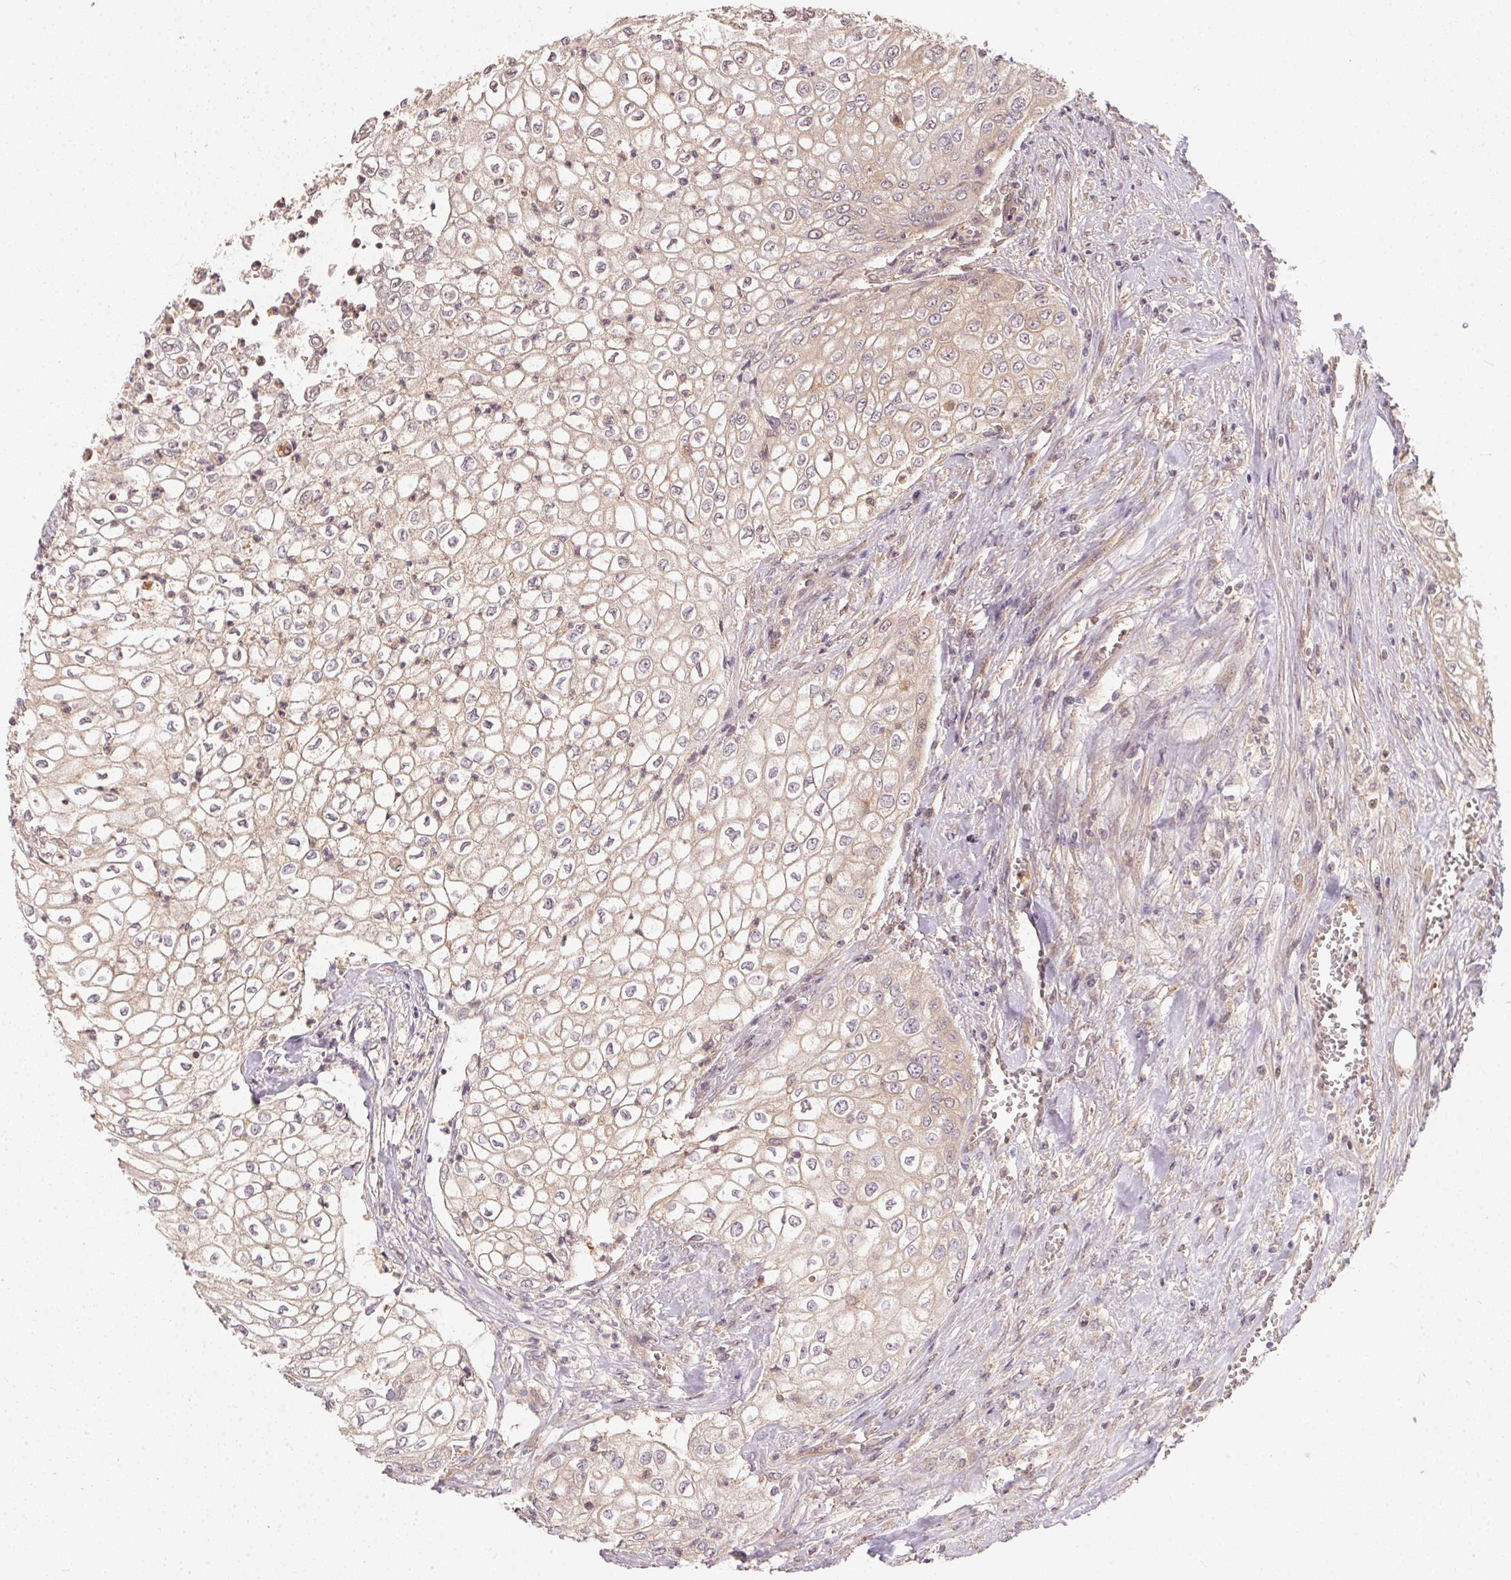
{"staining": {"intensity": "weak", "quantity": "<25%", "location": "cytoplasmic/membranous"}, "tissue": "urothelial cancer", "cell_type": "Tumor cells", "image_type": "cancer", "snomed": [{"axis": "morphology", "description": "Urothelial carcinoma, High grade"}, {"axis": "topography", "description": "Urinary bladder"}], "caption": "High power microscopy image of an immunohistochemistry histopathology image of urothelial cancer, revealing no significant positivity in tumor cells.", "gene": "BLMH", "patient": {"sex": "male", "age": 62}}